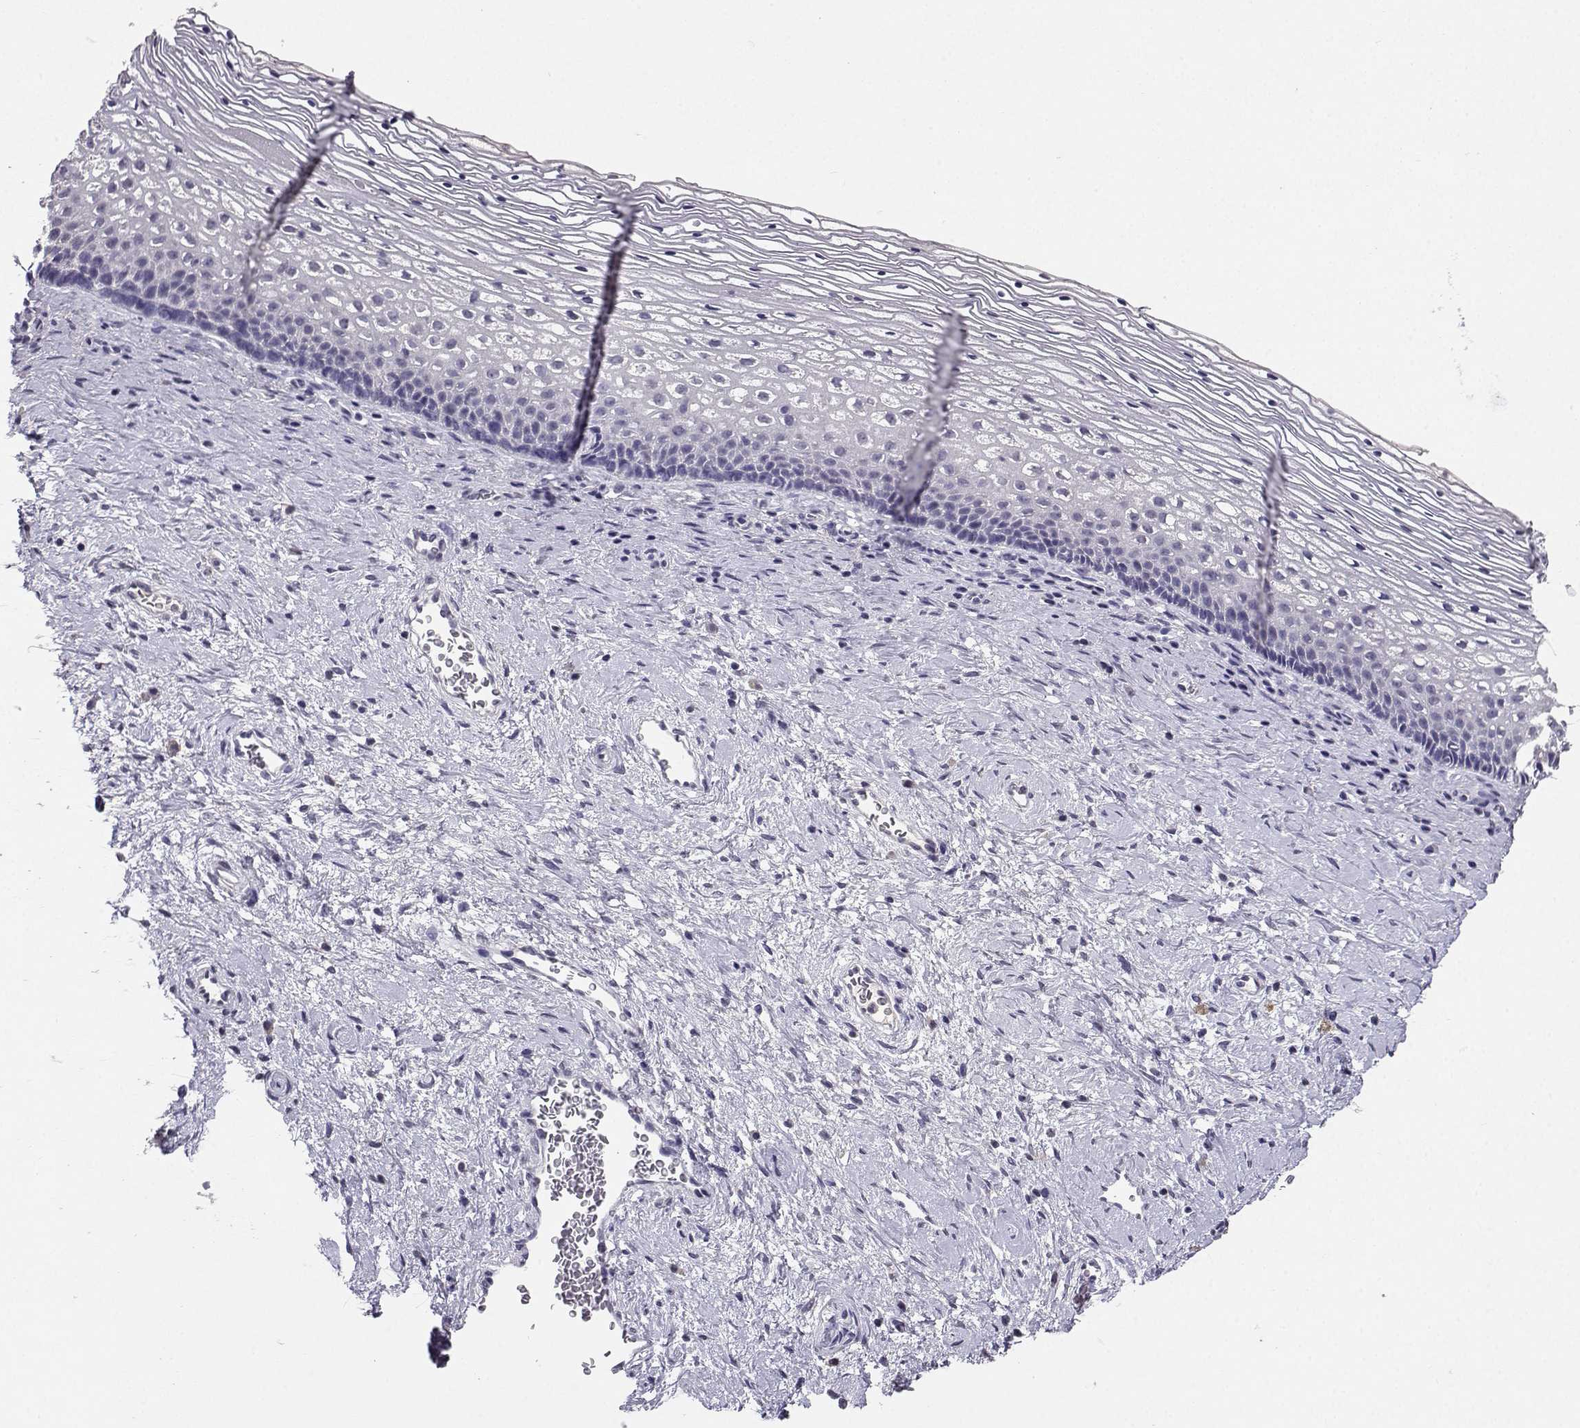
{"staining": {"intensity": "negative", "quantity": "none", "location": "none"}, "tissue": "cervix", "cell_type": "Glandular cells", "image_type": "normal", "snomed": [{"axis": "morphology", "description": "Normal tissue, NOS"}, {"axis": "topography", "description": "Cervix"}], "caption": "DAB immunohistochemical staining of unremarkable human cervix demonstrates no significant expression in glandular cells. The staining is performed using DAB (3,3'-diaminobenzidine) brown chromogen with nuclei counter-stained in using hematoxylin.", "gene": "SPAG11A", "patient": {"sex": "female", "age": 34}}